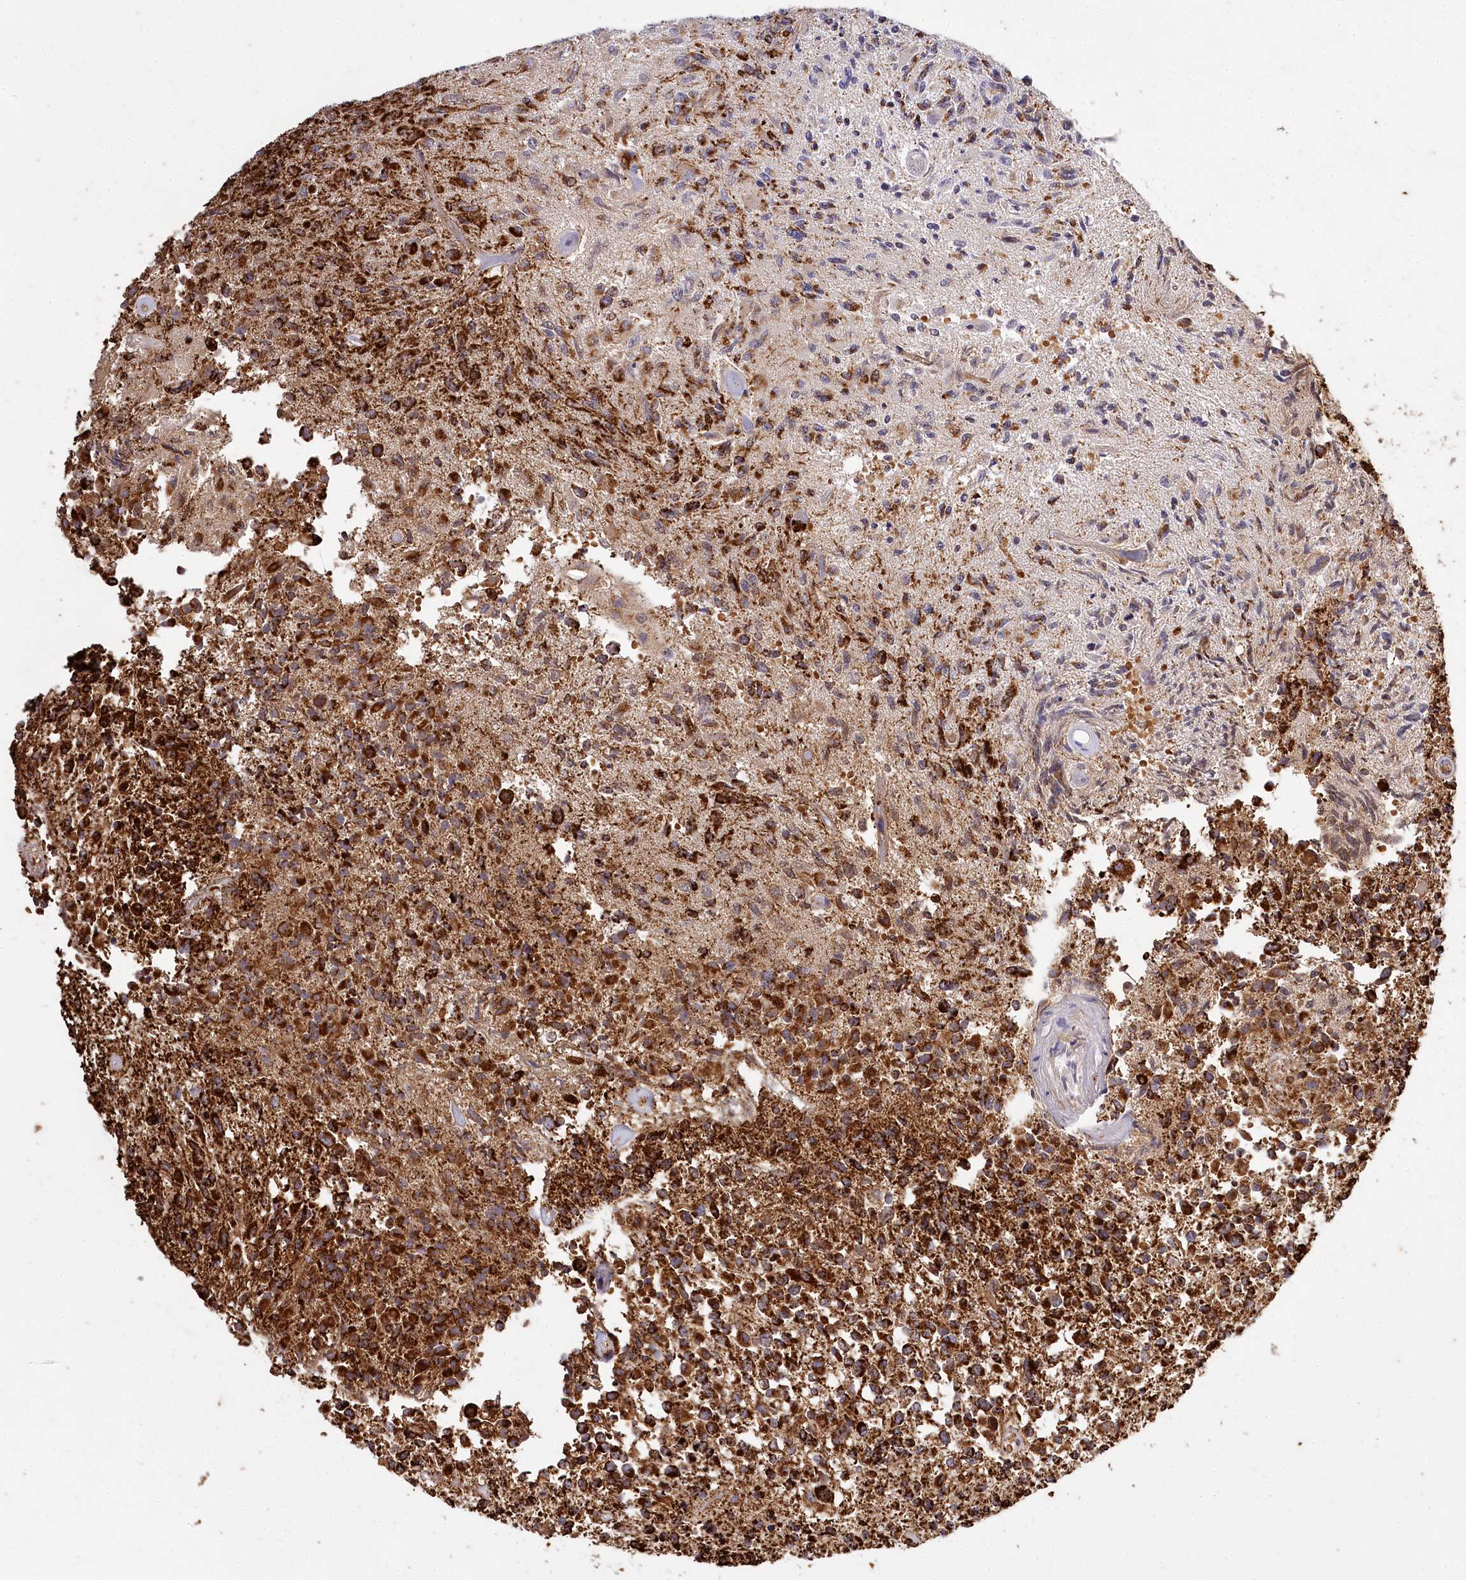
{"staining": {"intensity": "strong", "quantity": ">75%", "location": "cytoplasmic/membranous"}, "tissue": "glioma", "cell_type": "Tumor cells", "image_type": "cancer", "snomed": [{"axis": "morphology", "description": "Glioma, malignant, High grade"}, {"axis": "morphology", "description": "Glioblastoma, NOS"}, {"axis": "topography", "description": "Brain"}], "caption": "Glioblastoma tissue exhibits strong cytoplasmic/membranous expression in about >75% of tumor cells", "gene": "CARD19", "patient": {"sex": "male", "age": 60}}